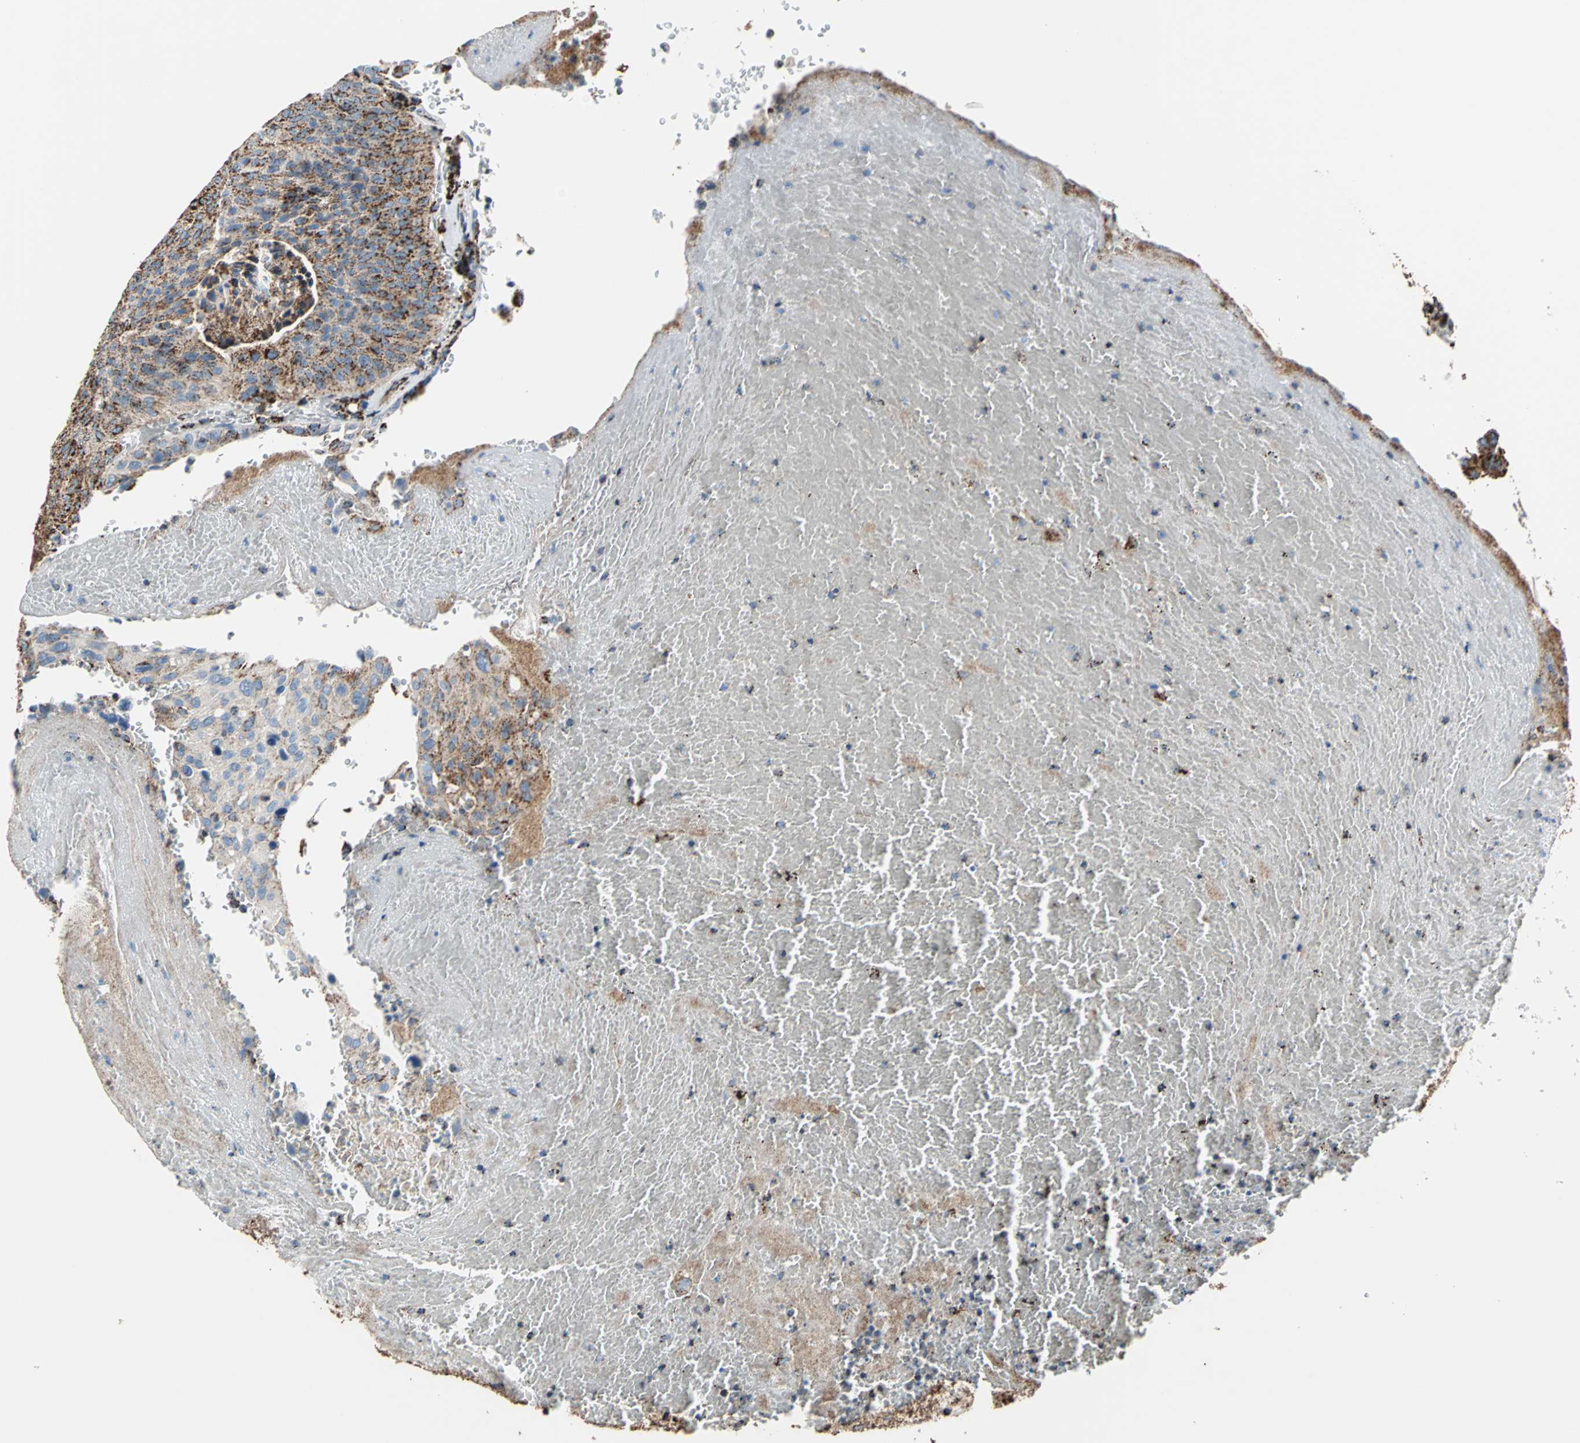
{"staining": {"intensity": "strong", "quantity": ">75%", "location": "cytoplasmic/membranous"}, "tissue": "urothelial cancer", "cell_type": "Tumor cells", "image_type": "cancer", "snomed": [{"axis": "morphology", "description": "Urothelial carcinoma, High grade"}, {"axis": "topography", "description": "Urinary bladder"}], "caption": "About >75% of tumor cells in human high-grade urothelial carcinoma show strong cytoplasmic/membranous protein staining as visualized by brown immunohistochemical staining.", "gene": "ECH1", "patient": {"sex": "male", "age": 66}}